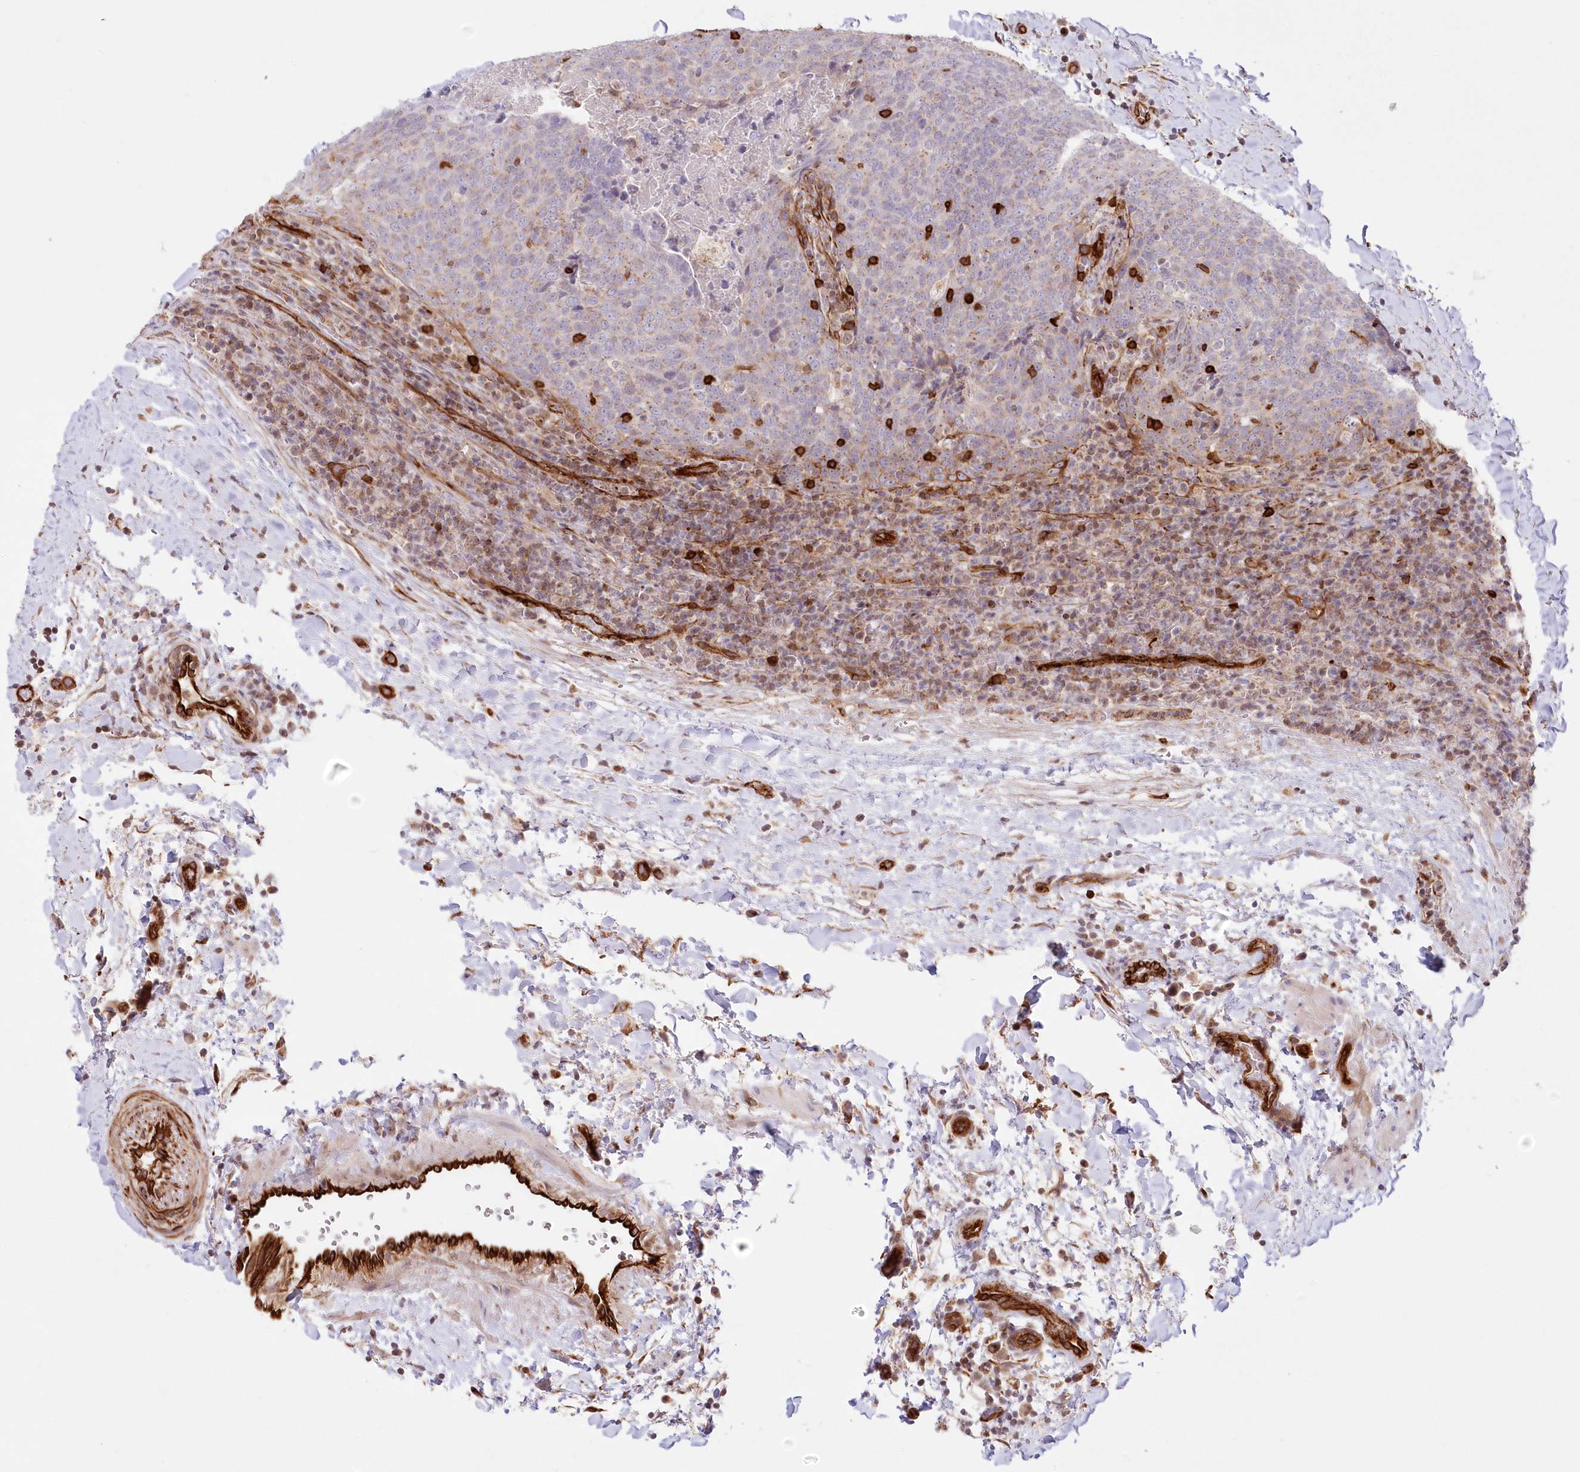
{"staining": {"intensity": "weak", "quantity": "<25%", "location": "cytoplasmic/membranous"}, "tissue": "head and neck cancer", "cell_type": "Tumor cells", "image_type": "cancer", "snomed": [{"axis": "morphology", "description": "Squamous cell carcinoma, NOS"}, {"axis": "morphology", "description": "Squamous cell carcinoma, metastatic, NOS"}, {"axis": "topography", "description": "Lymph node"}, {"axis": "topography", "description": "Head-Neck"}], "caption": "A photomicrograph of human squamous cell carcinoma (head and neck) is negative for staining in tumor cells.", "gene": "AFAP1L2", "patient": {"sex": "male", "age": 62}}